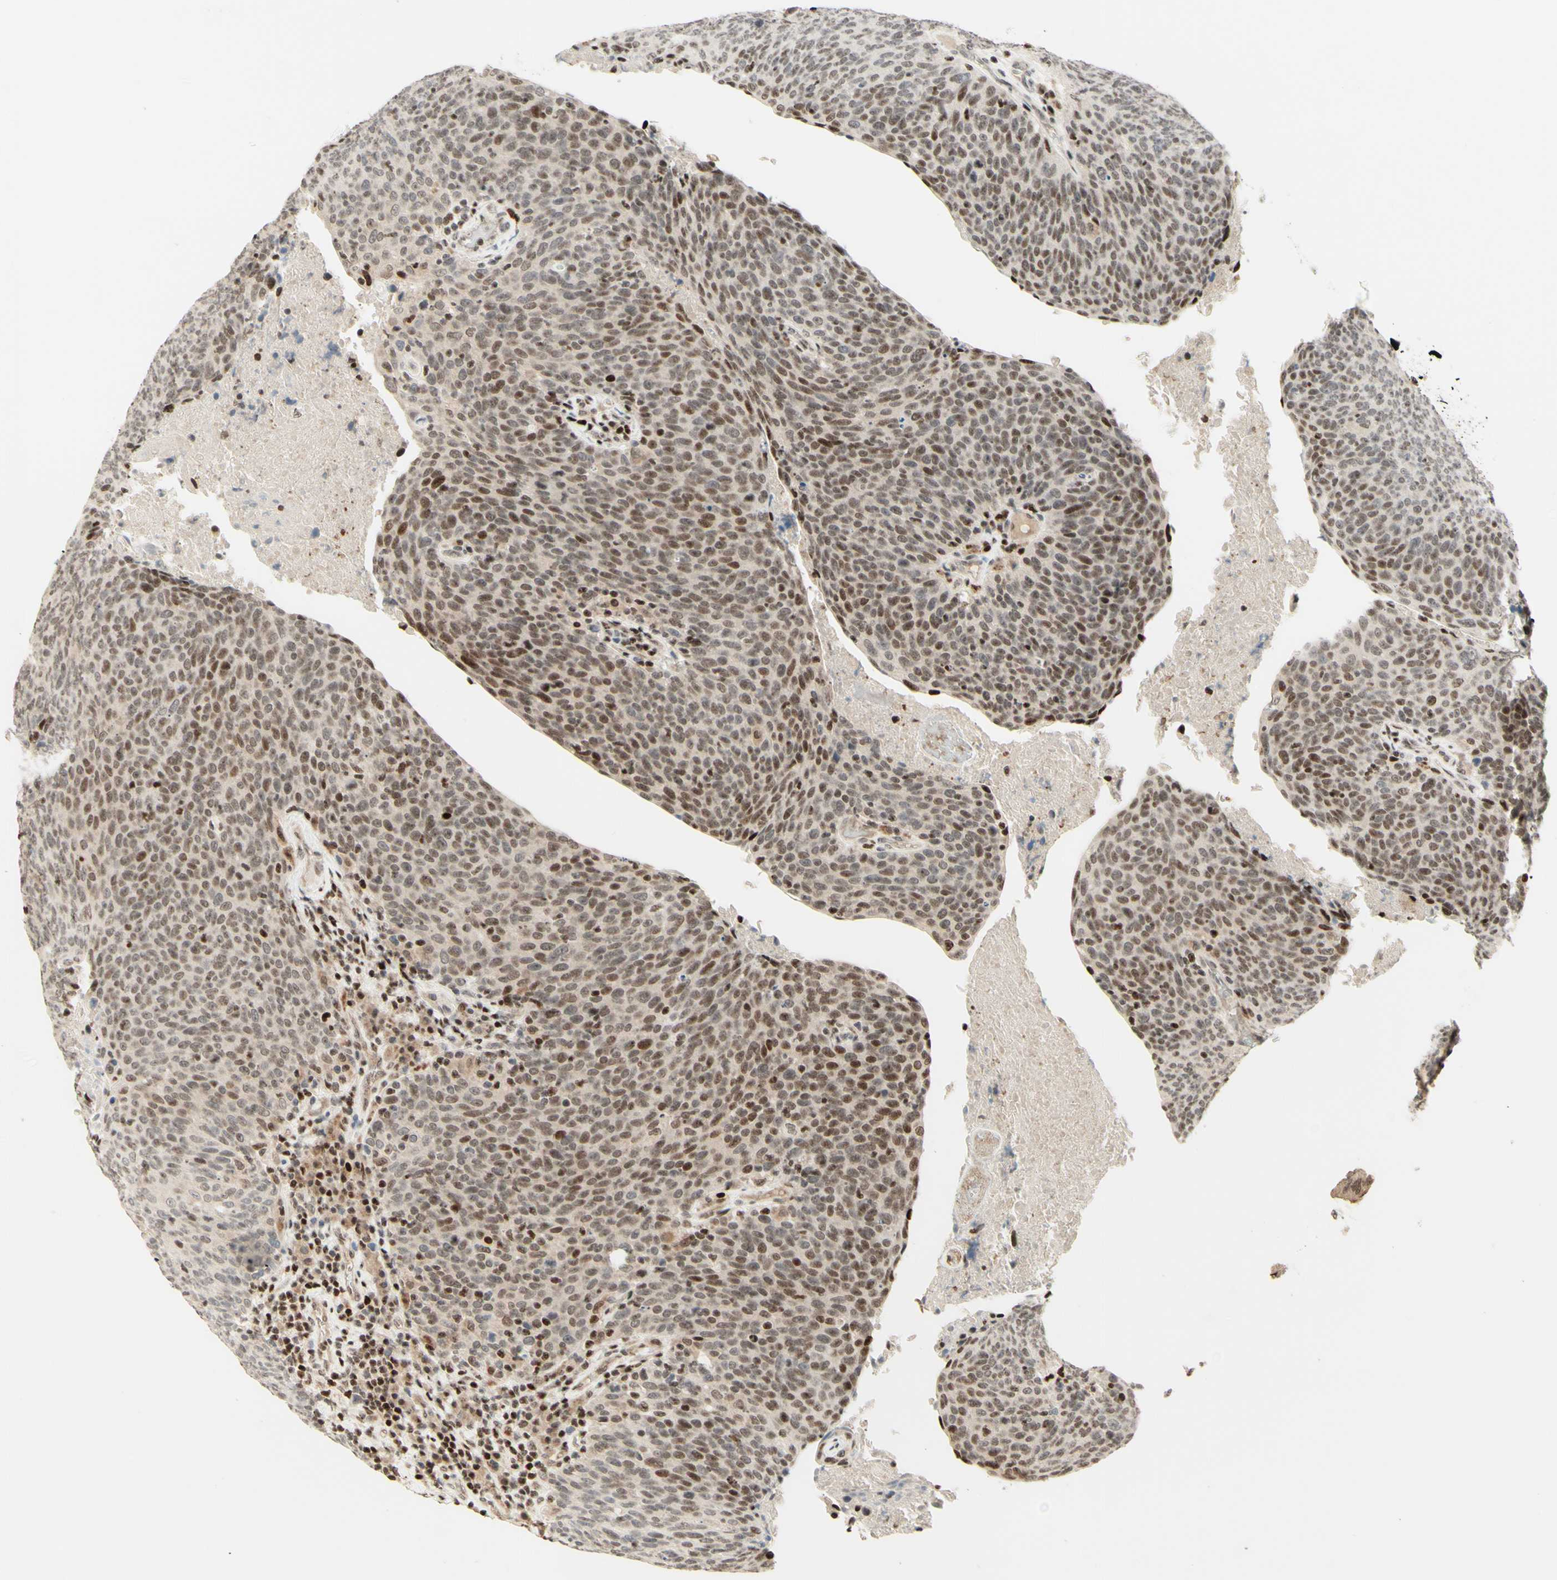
{"staining": {"intensity": "moderate", "quantity": "25%-75%", "location": "nuclear"}, "tissue": "head and neck cancer", "cell_type": "Tumor cells", "image_type": "cancer", "snomed": [{"axis": "morphology", "description": "Squamous cell carcinoma, NOS"}, {"axis": "morphology", "description": "Squamous cell carcinoma, metastatic, NOS"}, {"axis": "topography", "description": "Lymph node"}, {"axis": "topography", "description": "Head-Neck"}], "caption": "An immunohistochemistry image of tumor tissue is shown. Protein staining in brown labels moderate nuclear positivity in metastatic squamous cell carcinoma (head and neck) within tumor cells.", "gene": "CDKL5", "patient": {"sex": "male", "age": 62}}